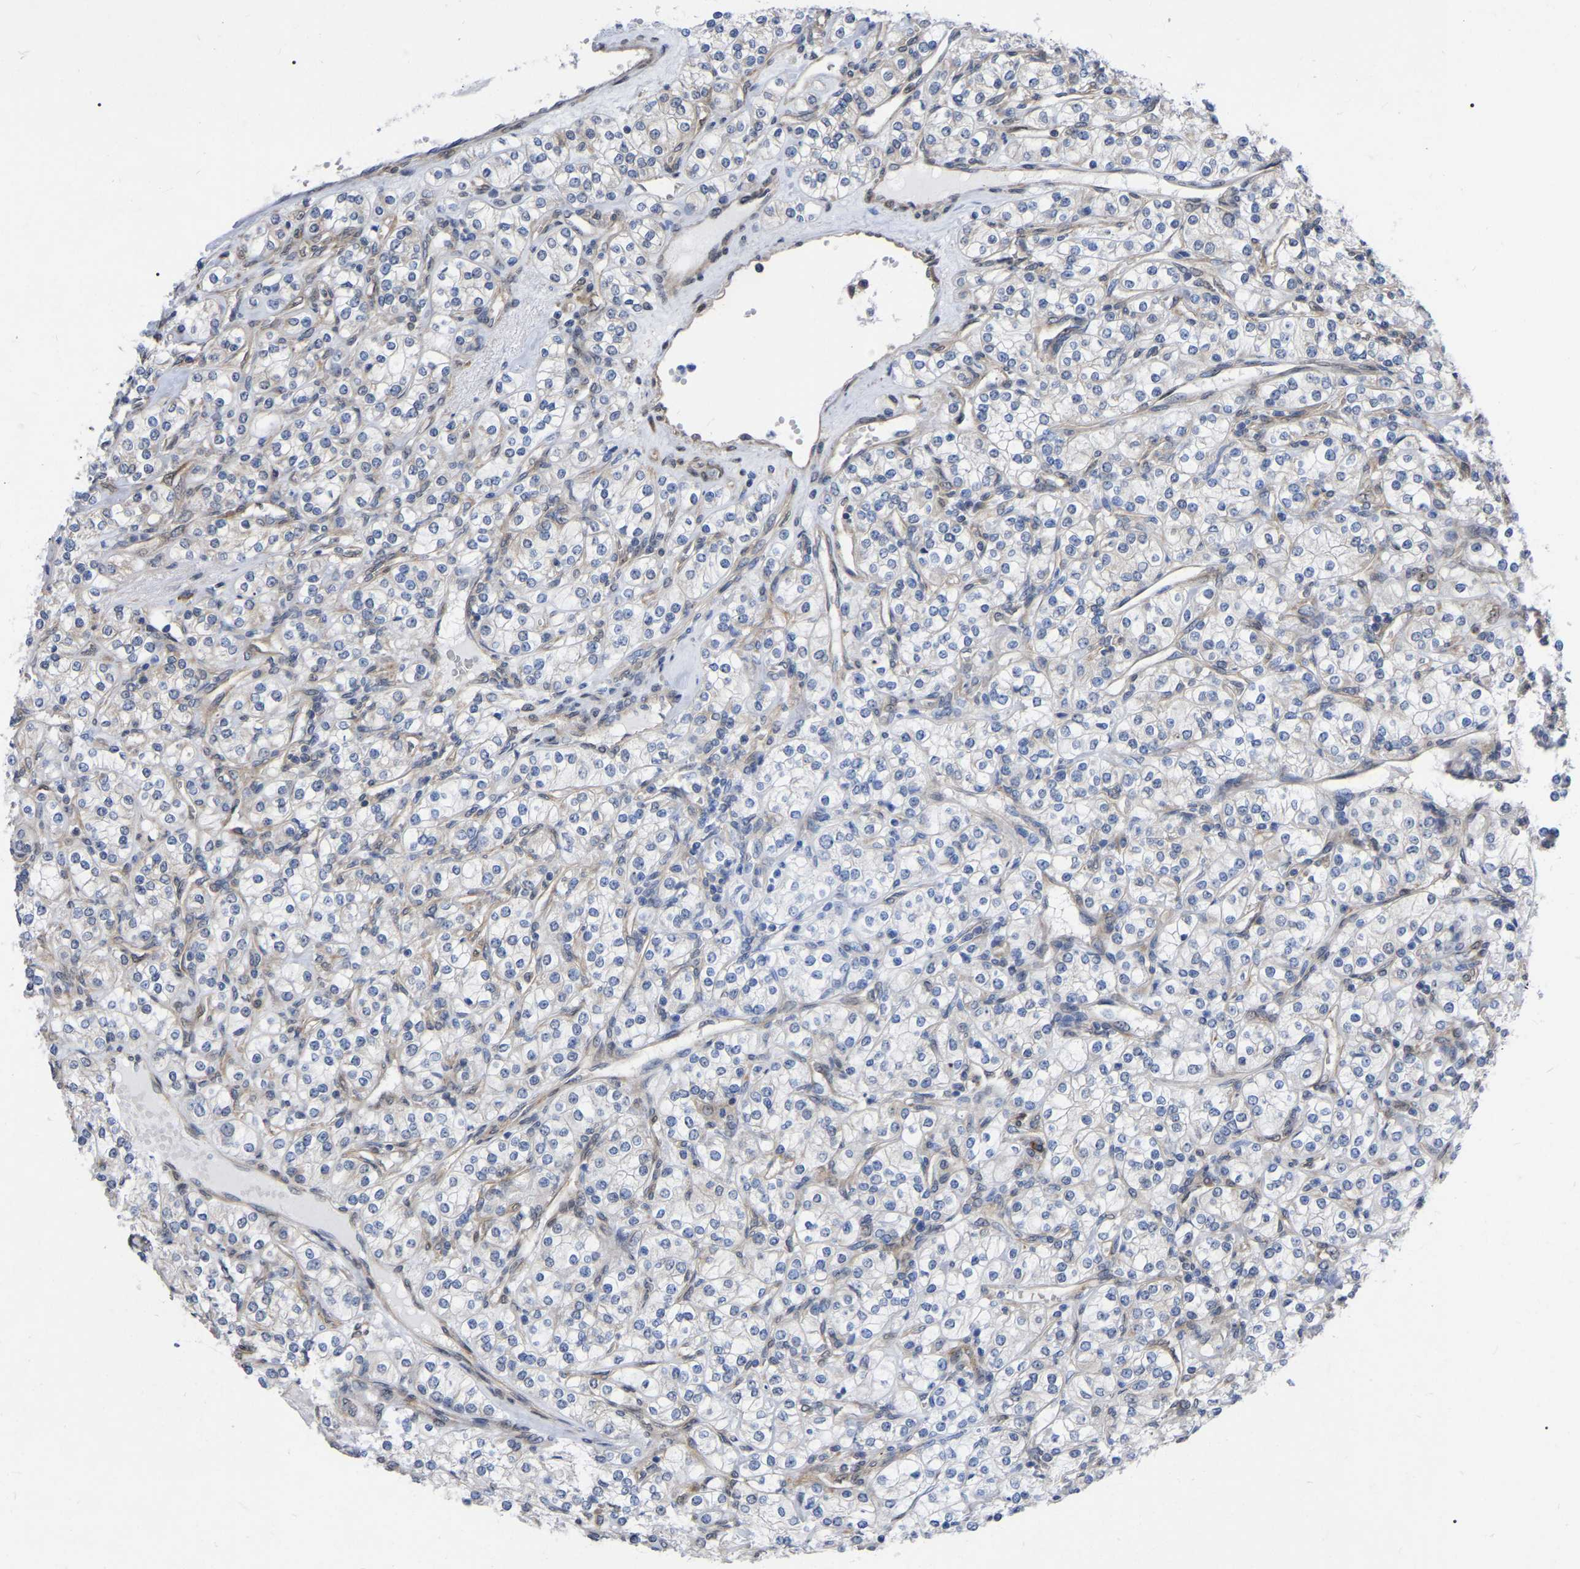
{"staining": {"intensity": "negative", "quantity": "none", "location": "none"}, "tissue": "renal cancer", "cell_type": "Tumor cells", "image_type": "cancer", "snomed": [{"axis": "morphology", "description": "Adenocarcinoma, NOS"}, {"axis": "topography", "description": "Kidney"}], "caption": "IHC of adenocarcinoma (renal) exhibits no positivity in tumor cells. (Immunohistochemistry, brightfield microscopy, high magnification).", "gene": "UBE4B", "patient": {"sex": "male", "age": 77}}